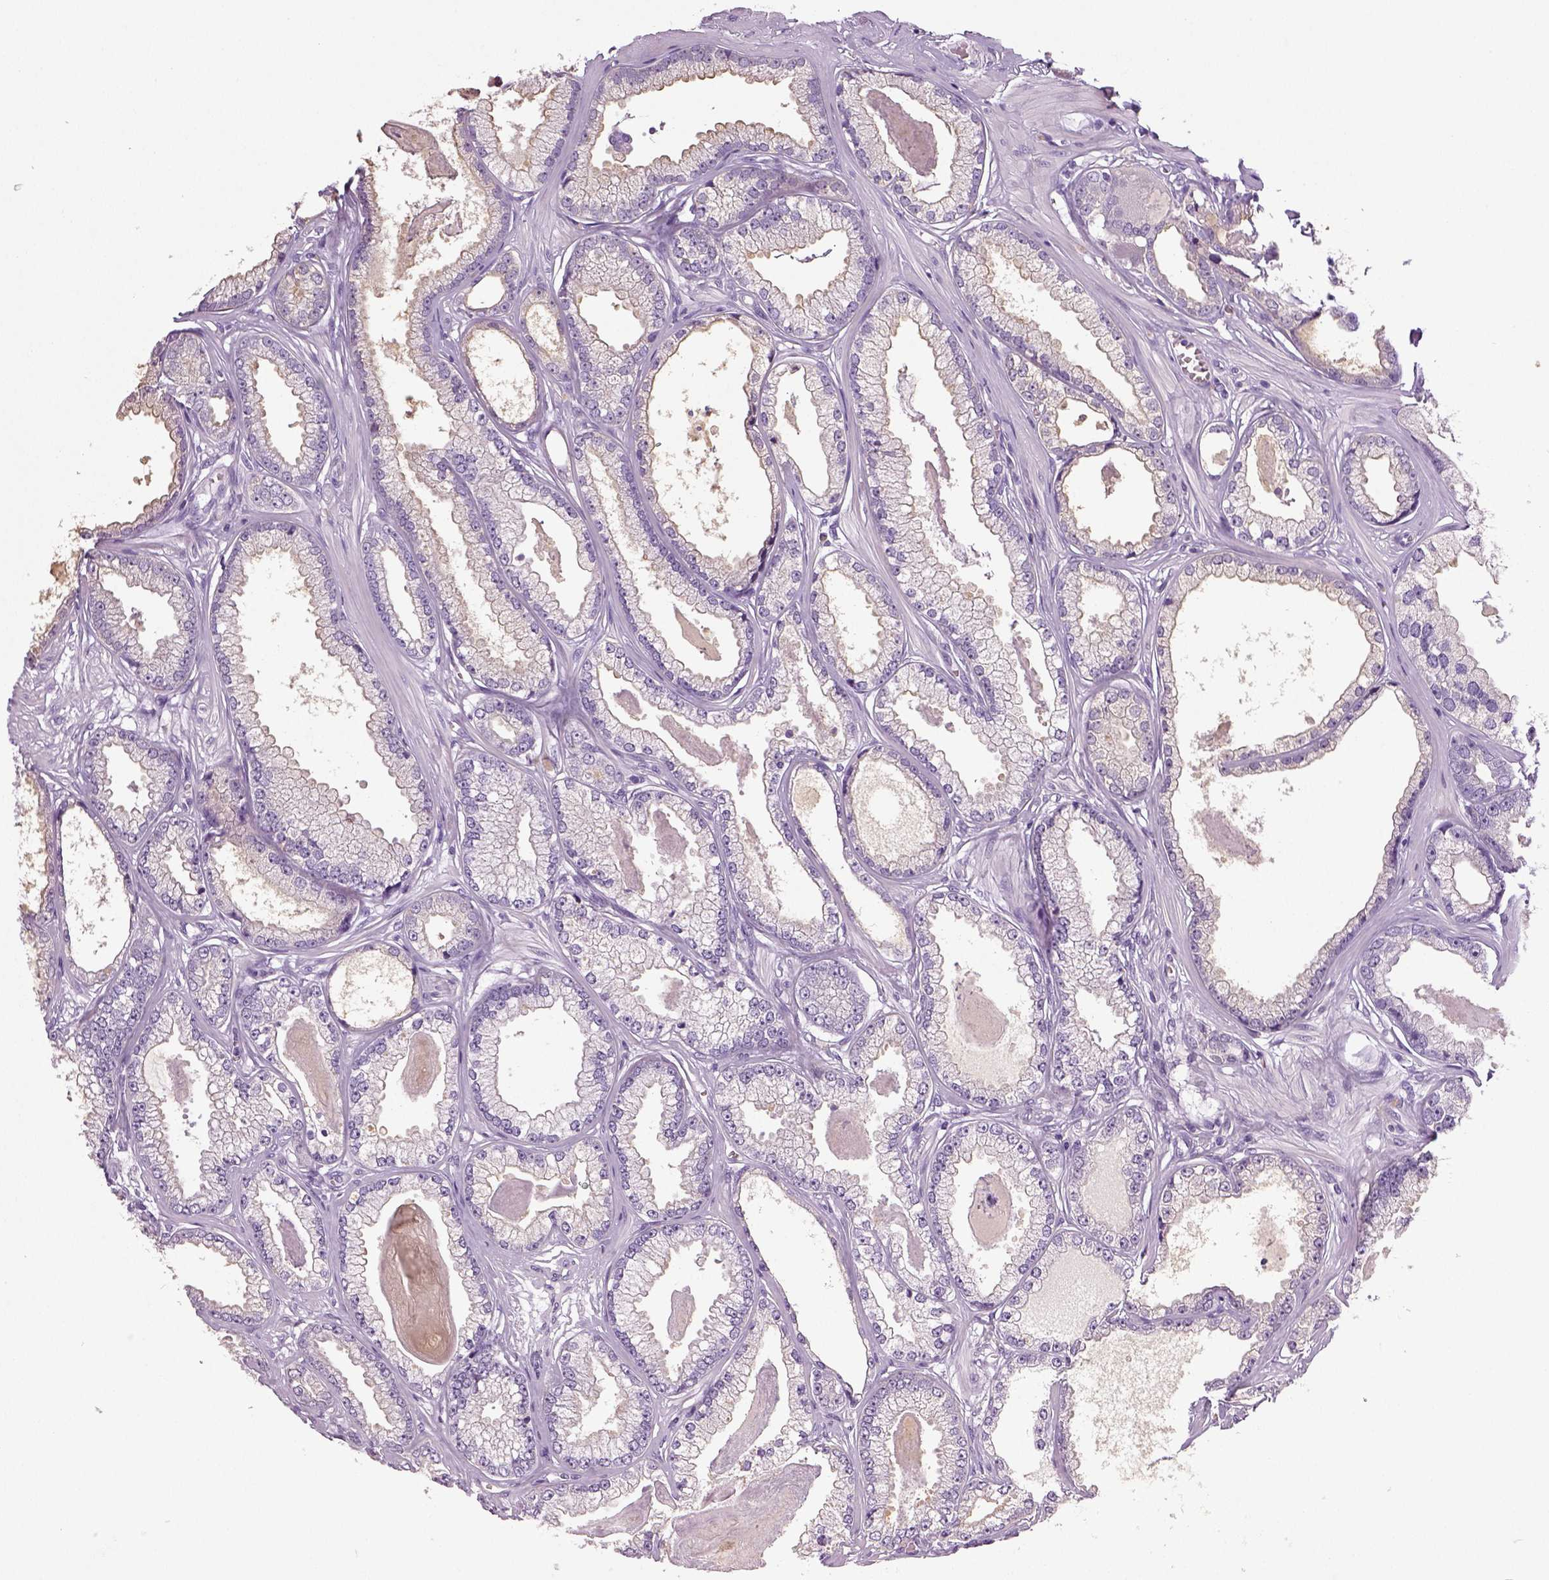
{"staining": {"intensity": "negative", "quantity": "none", "location": "none"}, "tissue": "prostate cancer", "cell_type": "Tumor cells", "image_type": "cancer", "snomed": [{"axis": "morphology", "description": "Adenocarcinoma, Low grade"}, {"axis": "topography", "description": "Prostate"}], "caption": "This is an immunohistochemistry photomicrograph of human adenocarcinoma (low-grade) (prostate). There is no expression in tumor cells.", "gene": "NECAB2", "patient": {"sex": "male", "age": 64}}